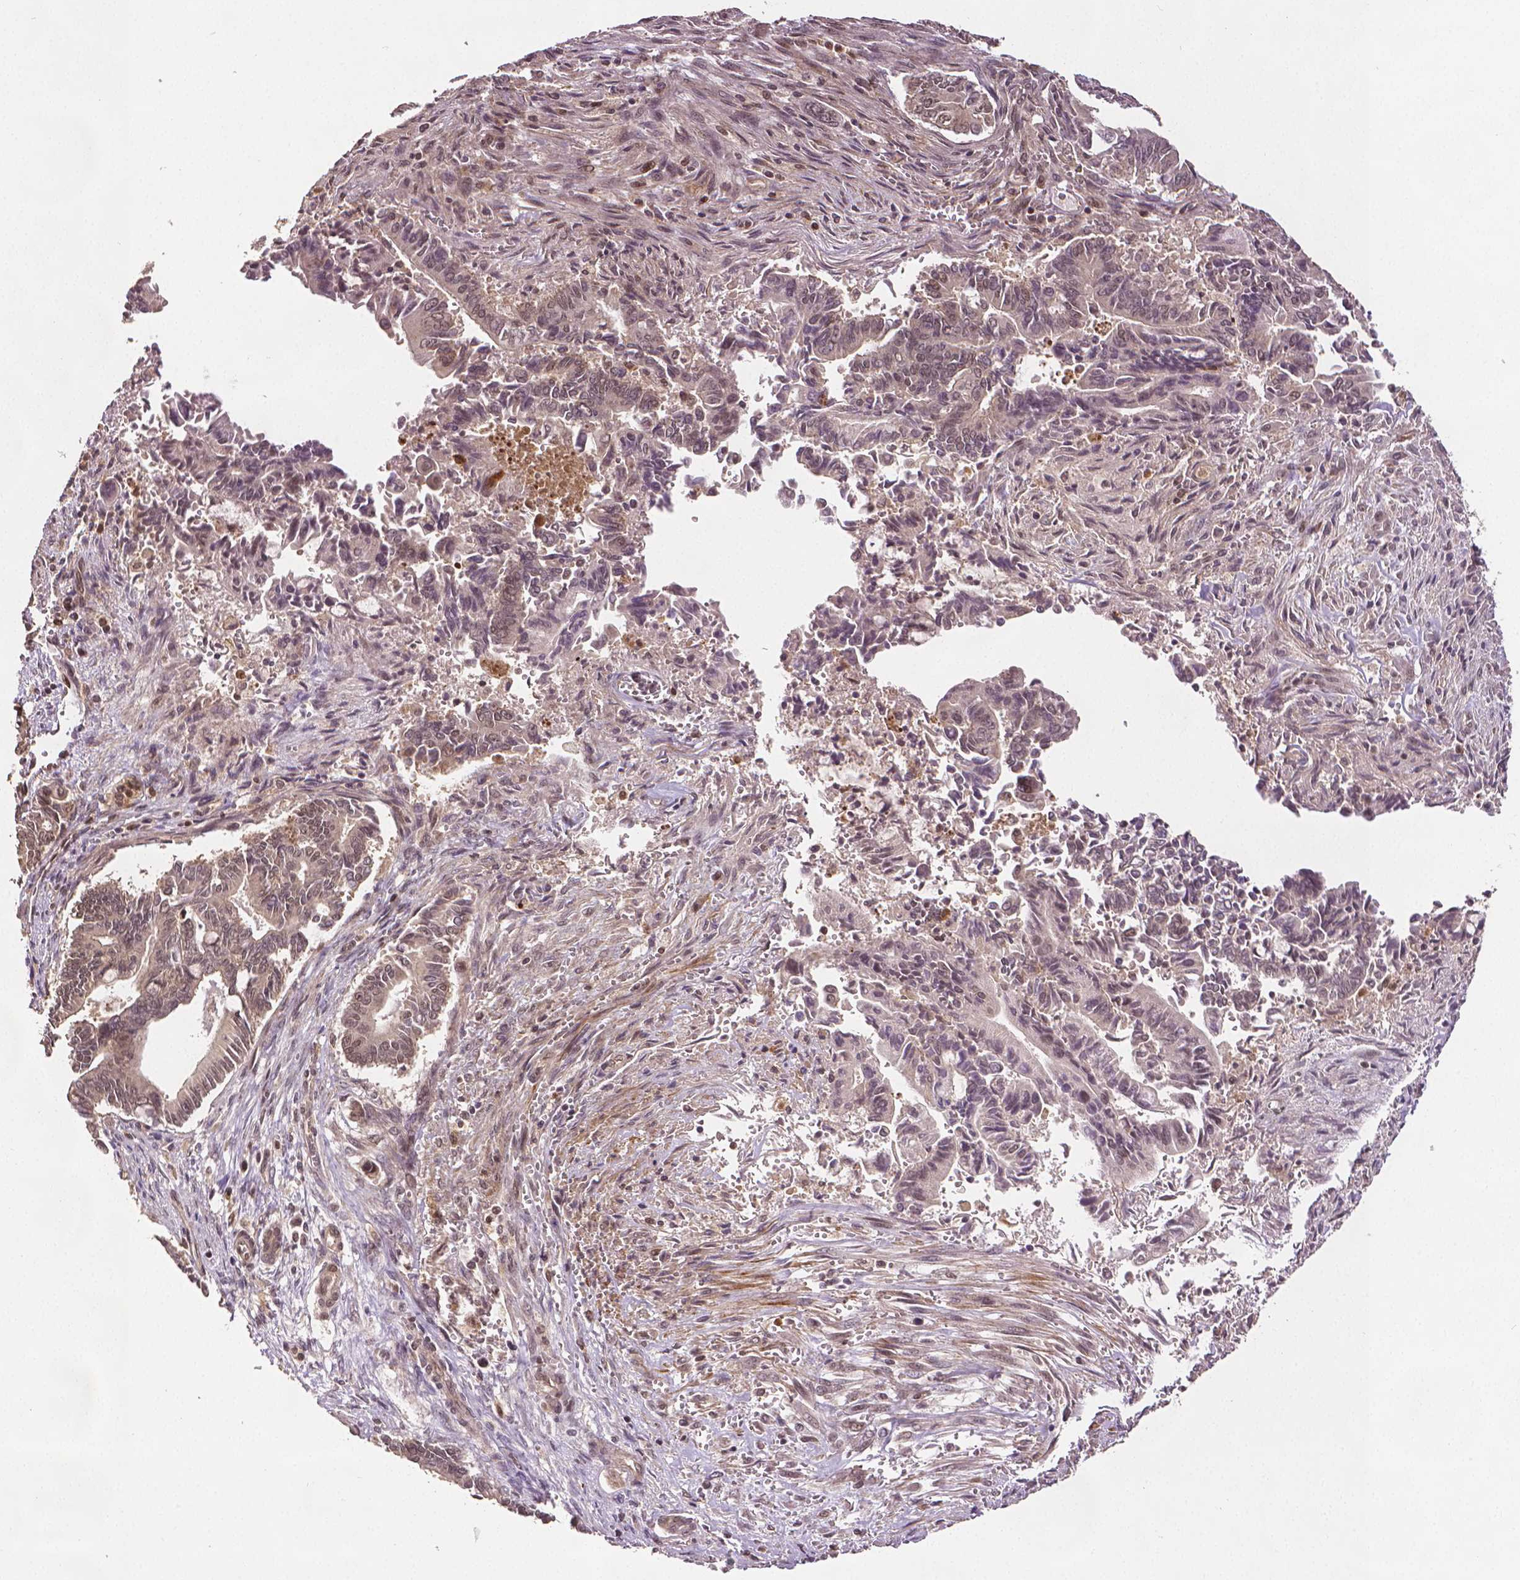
{"staining": {"intensity": "weak", "quantity": "<25%", "location": "cytoplasmic/membranous,nuclear"}, "tissue": "pancreatic cancer", "cell_type": "Tumor cells", "image_type": "cancer", "snomed": [{"axis": "morphology", "description": "Adenocarcinoma, NOS"}, {"axis": "topography", "description": "Pancreas"}], "caption": "This is an immunohistochemistry image of human pancreatic cancer. There is no expression in tumor cells.", "gene": "STAT3", "patient": {"sex": "male", "age": 68}}